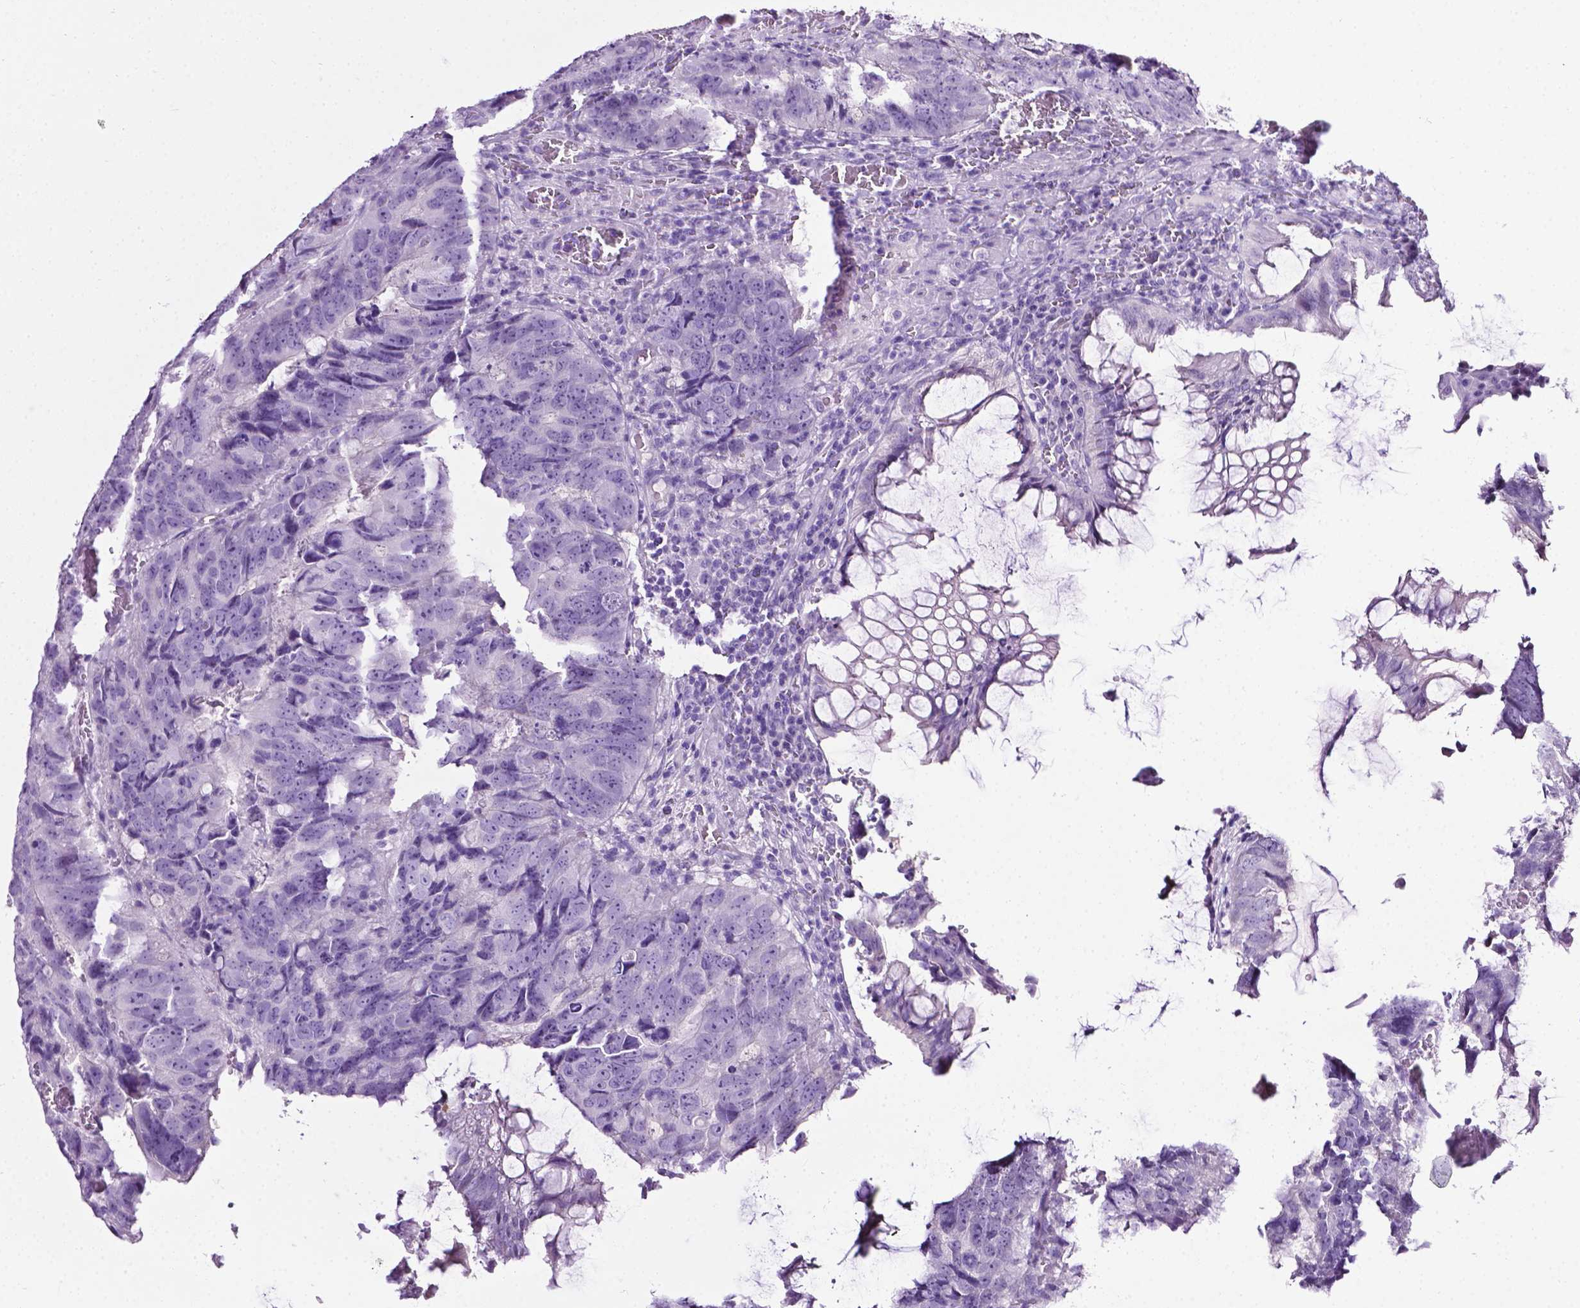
{"staining": {"intensity": "negative", "quantity": "none", "location": "none"}, "tissue": "colorectal cancer", "cell_type": "Tumor cells", "image_type": "cancer", "snomed": [{"axis": "morphology", "description": "Adenocarcinoma, NOS"}, {"axis": "topography", "description": "Colon"}], "caption": "The photomicrograph exhibits no significant expression in tumor cells of colorectal adenocarcinoma.", "gene": "LELP1", "patient": {"sex": "male", "age": 79}}